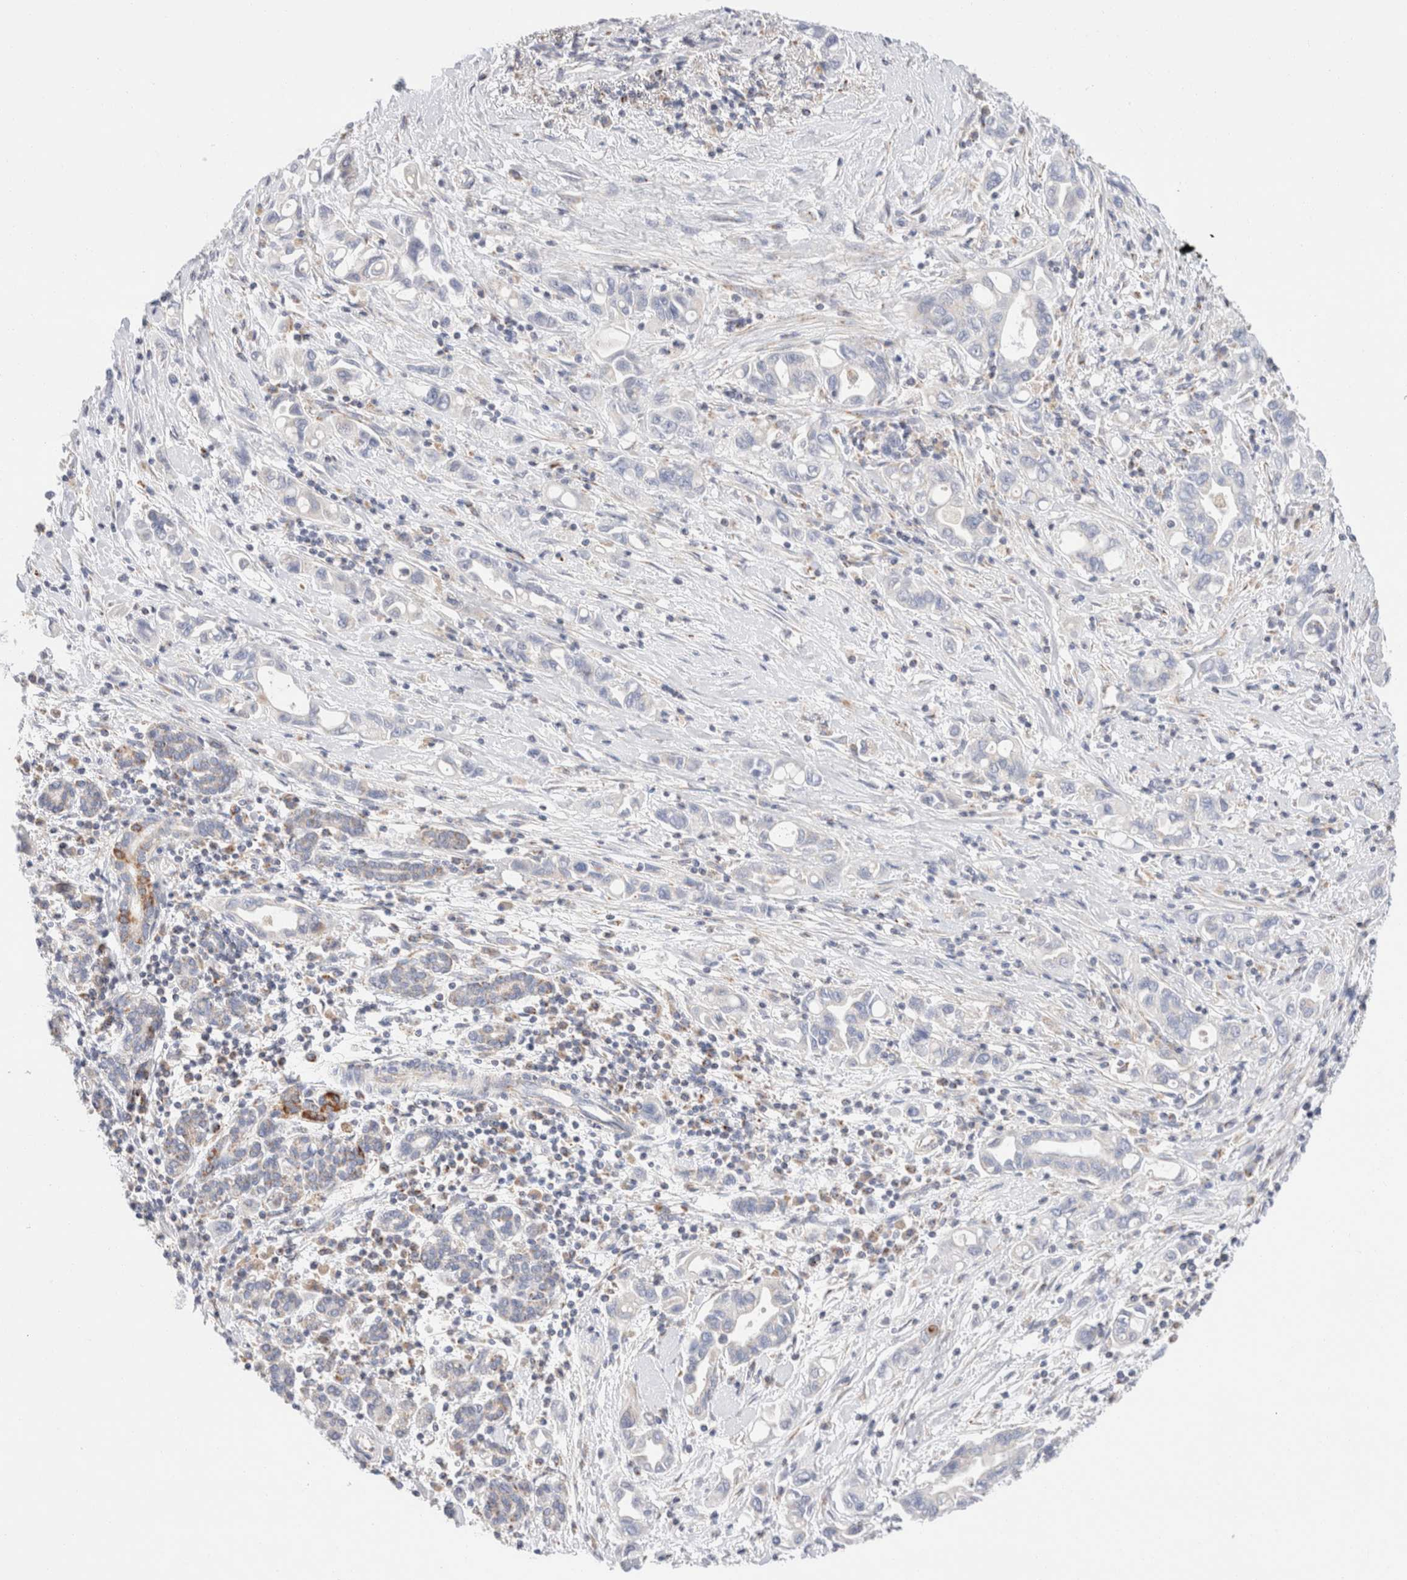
{"staining": {"intensity": "negative", "quantity": "none", "location": "none"}, "tissue": "pancreatic cancer", "cell_type": "Tumor cells", "image_type": "cancer", "snomed": [{"axis": "morphology", "description": "Adenocarcinoma, NOS"}, {"axis": "topography", "description": "Pancreas"}], "caption": "Tumor cells show no significant protein positivity in pancreatic cancer. The staining is performed using DAB (3,3'-diaminobenzidine) brown chromogen with nuclei counter-stained in using hematoxylin.", "gene": "ATP6V1C1", "patient": {"sex": "female", "age": 57}}